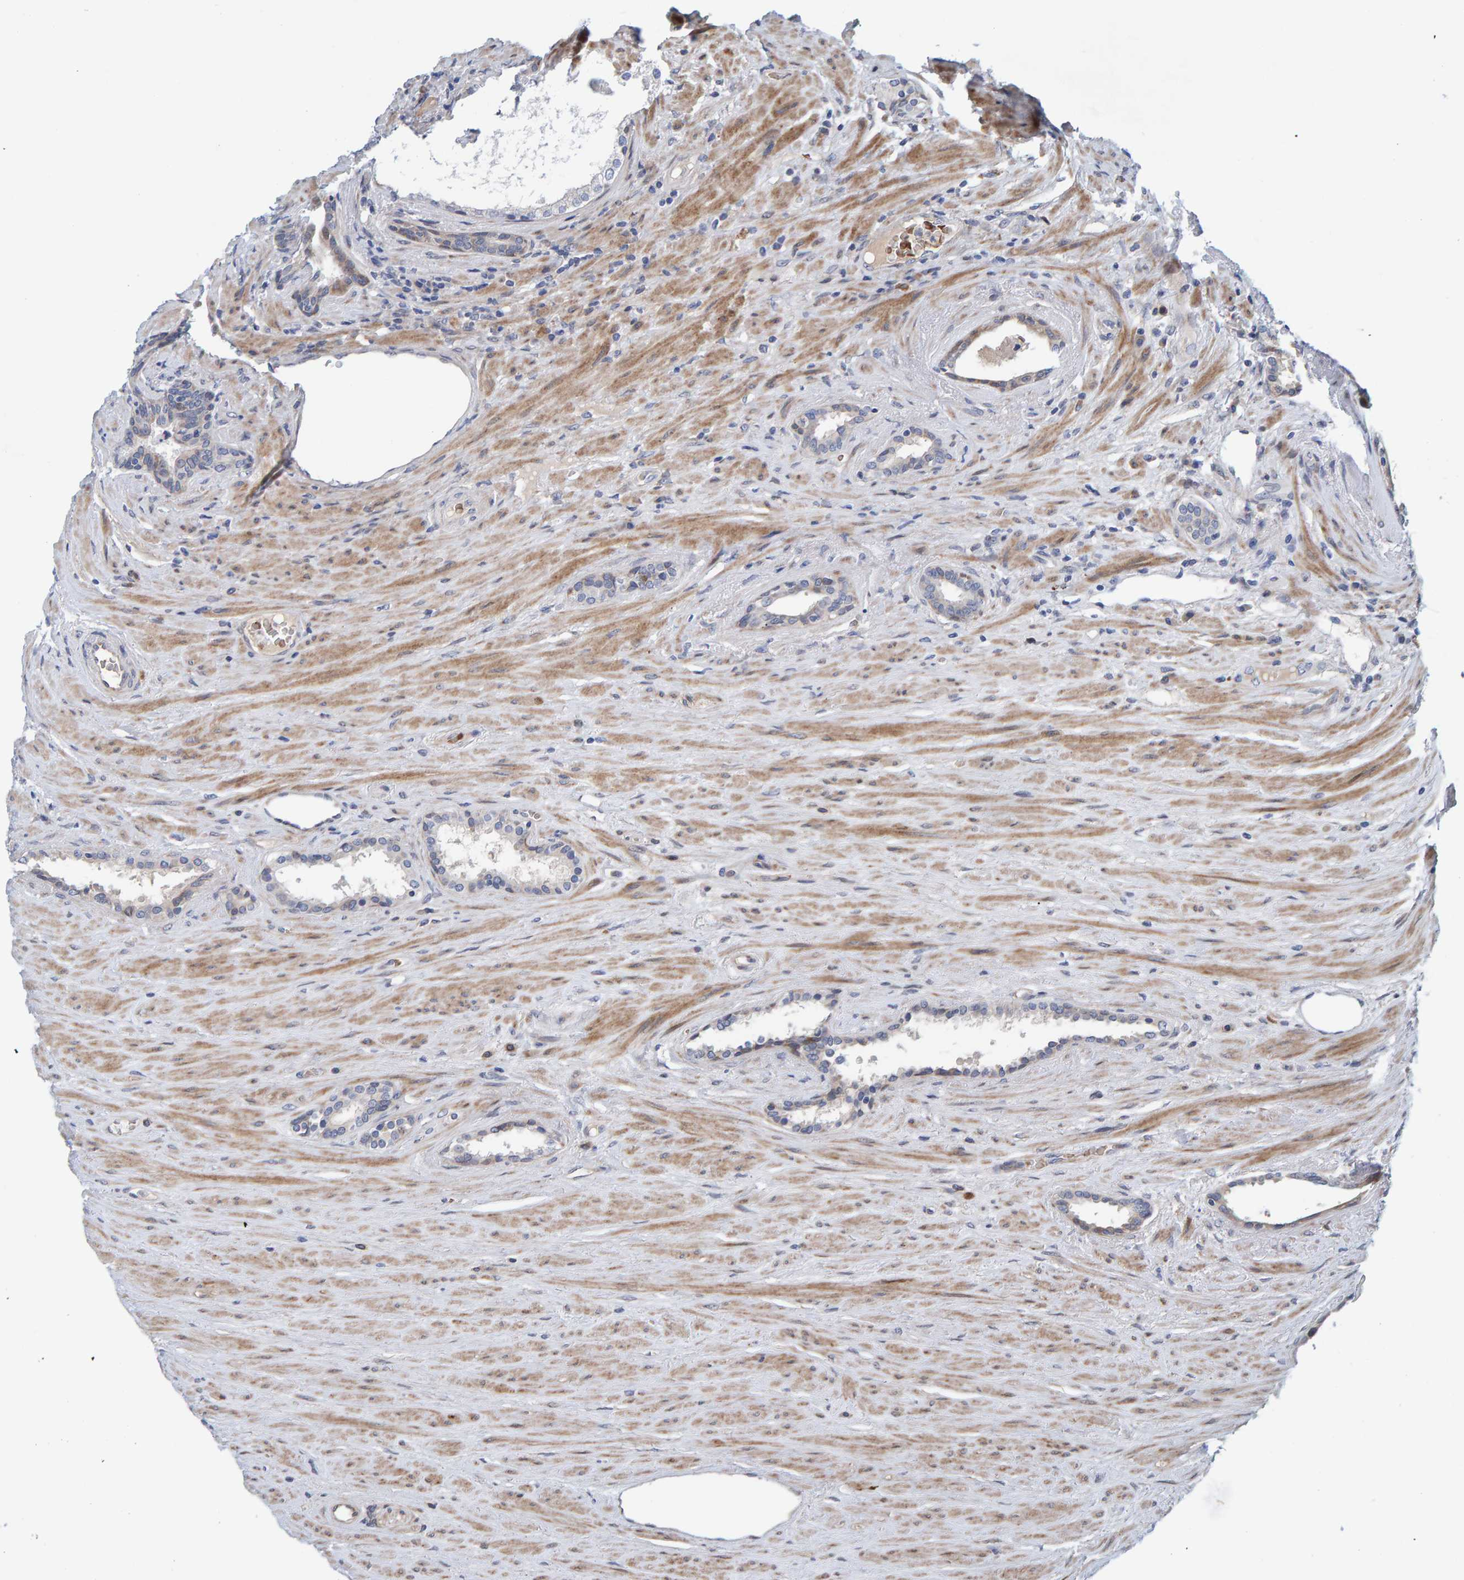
{"staining": {"intensity": "weak", "quantity": "<25%", "location": "cytoplasmic/membranous"}, "tissue": "prostate cancer", "cell_type": "Tumor cells", "image_type": "cancer", "snomed": [{"axis": "morphology", "description": "Adenocarcinoma, High grade"}, {"axis": "topography", "description": "Prostate"}], "caption": "A photomicrograph of high-grade adenocarcinoma (prostate) stained for a protein shows no brown staining in tumor cells.", "gene": "MFSD6L", "patient": {"sex": "male", "age": 71}}